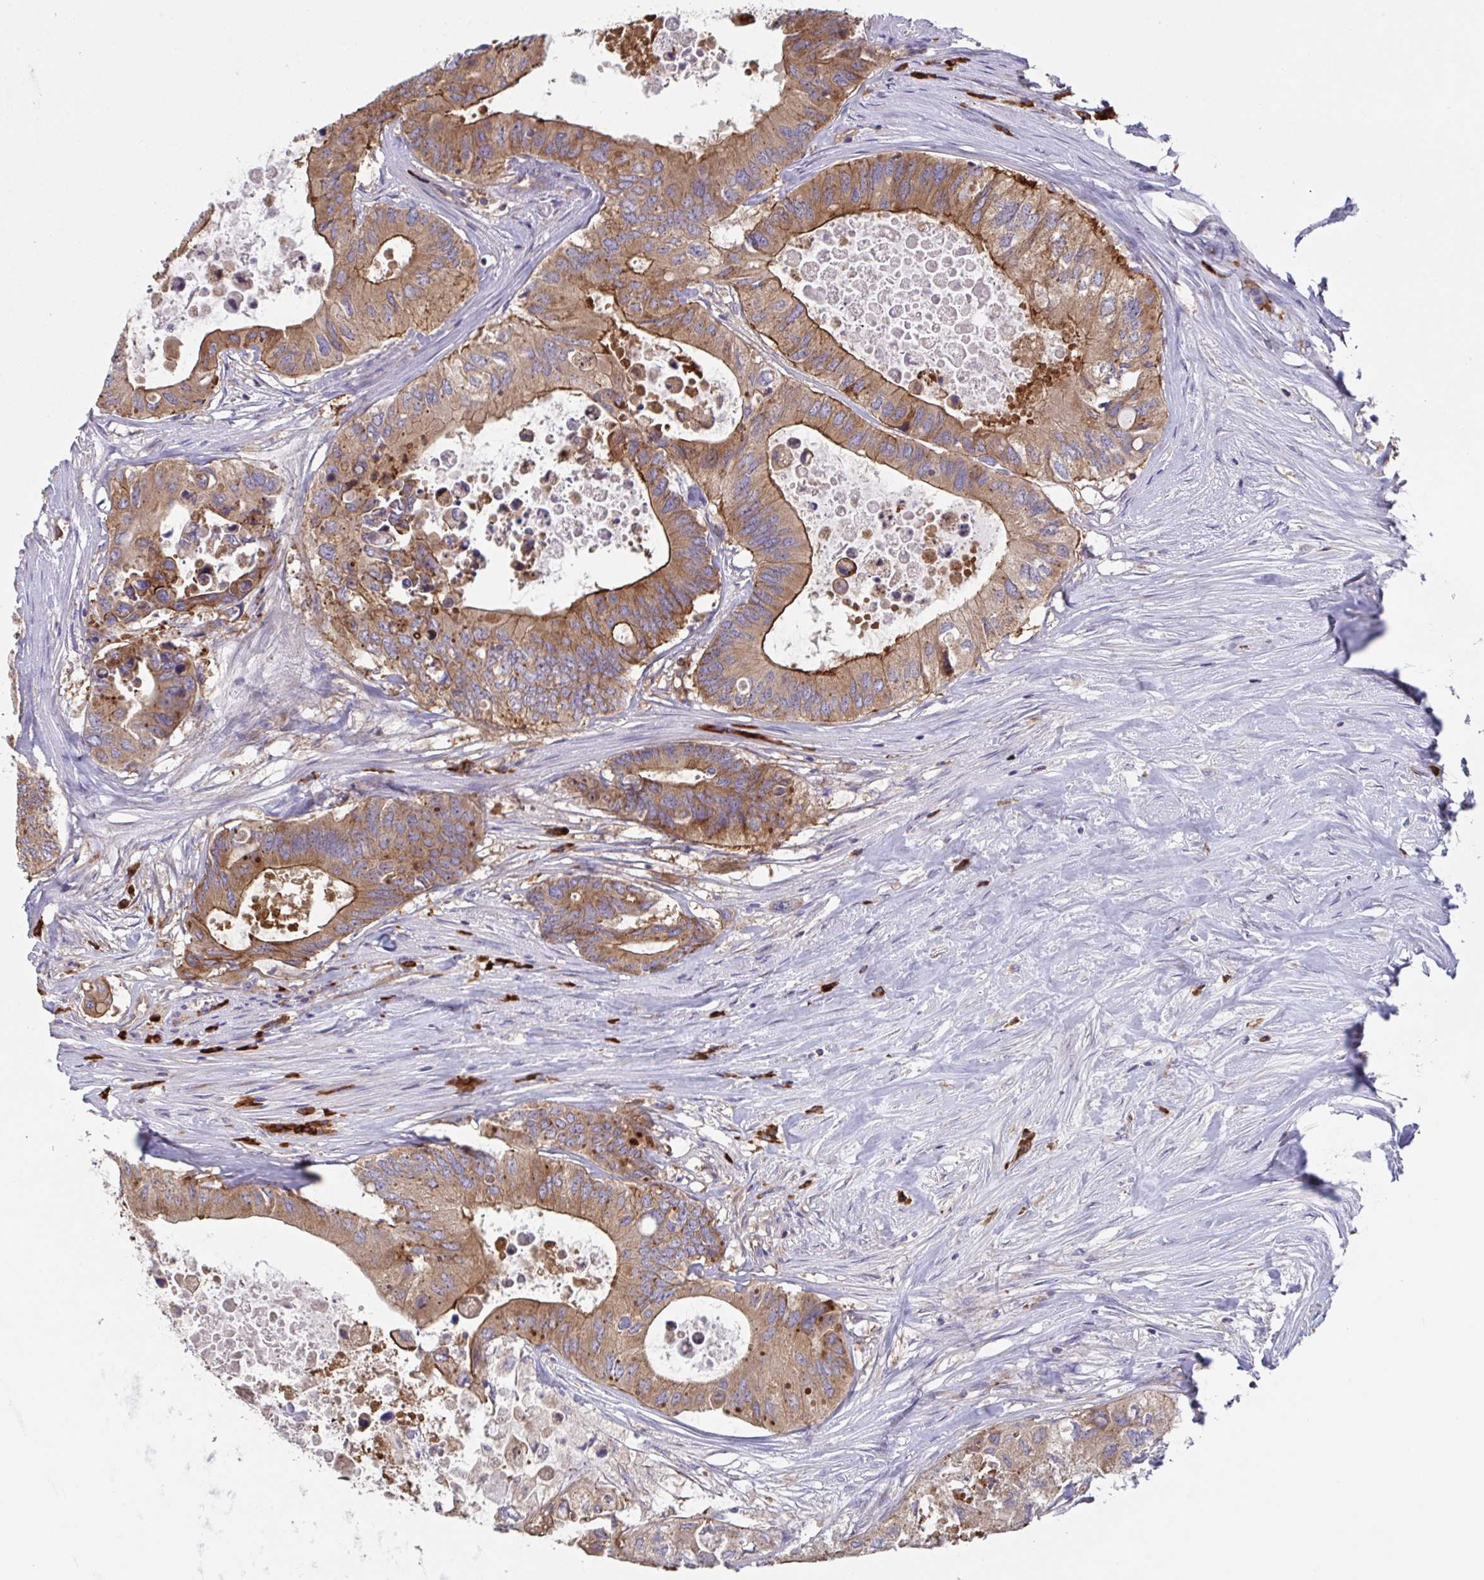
{"staining": {"intensity": "moderate", "quantity": ">75%", "location": "cytoplasmic/membranous"}, "tissue": "colorectal cancer", "cell_type": "Tumor cells", "image_type": "cancer", "snomed": [{"axis": "morphology", "description": "Adenocarcinoma, NOS"}, {"axis": "topography", "description": "Colon"}], "caption": "Protein expression analysis of human colorectal adenocarcinoma reveals moderate cytoplasmic/membranous positivity in approximately >75% of tumor cells.", "gene": "YARS2", "patient": {"sex": "male", "age": 71}}